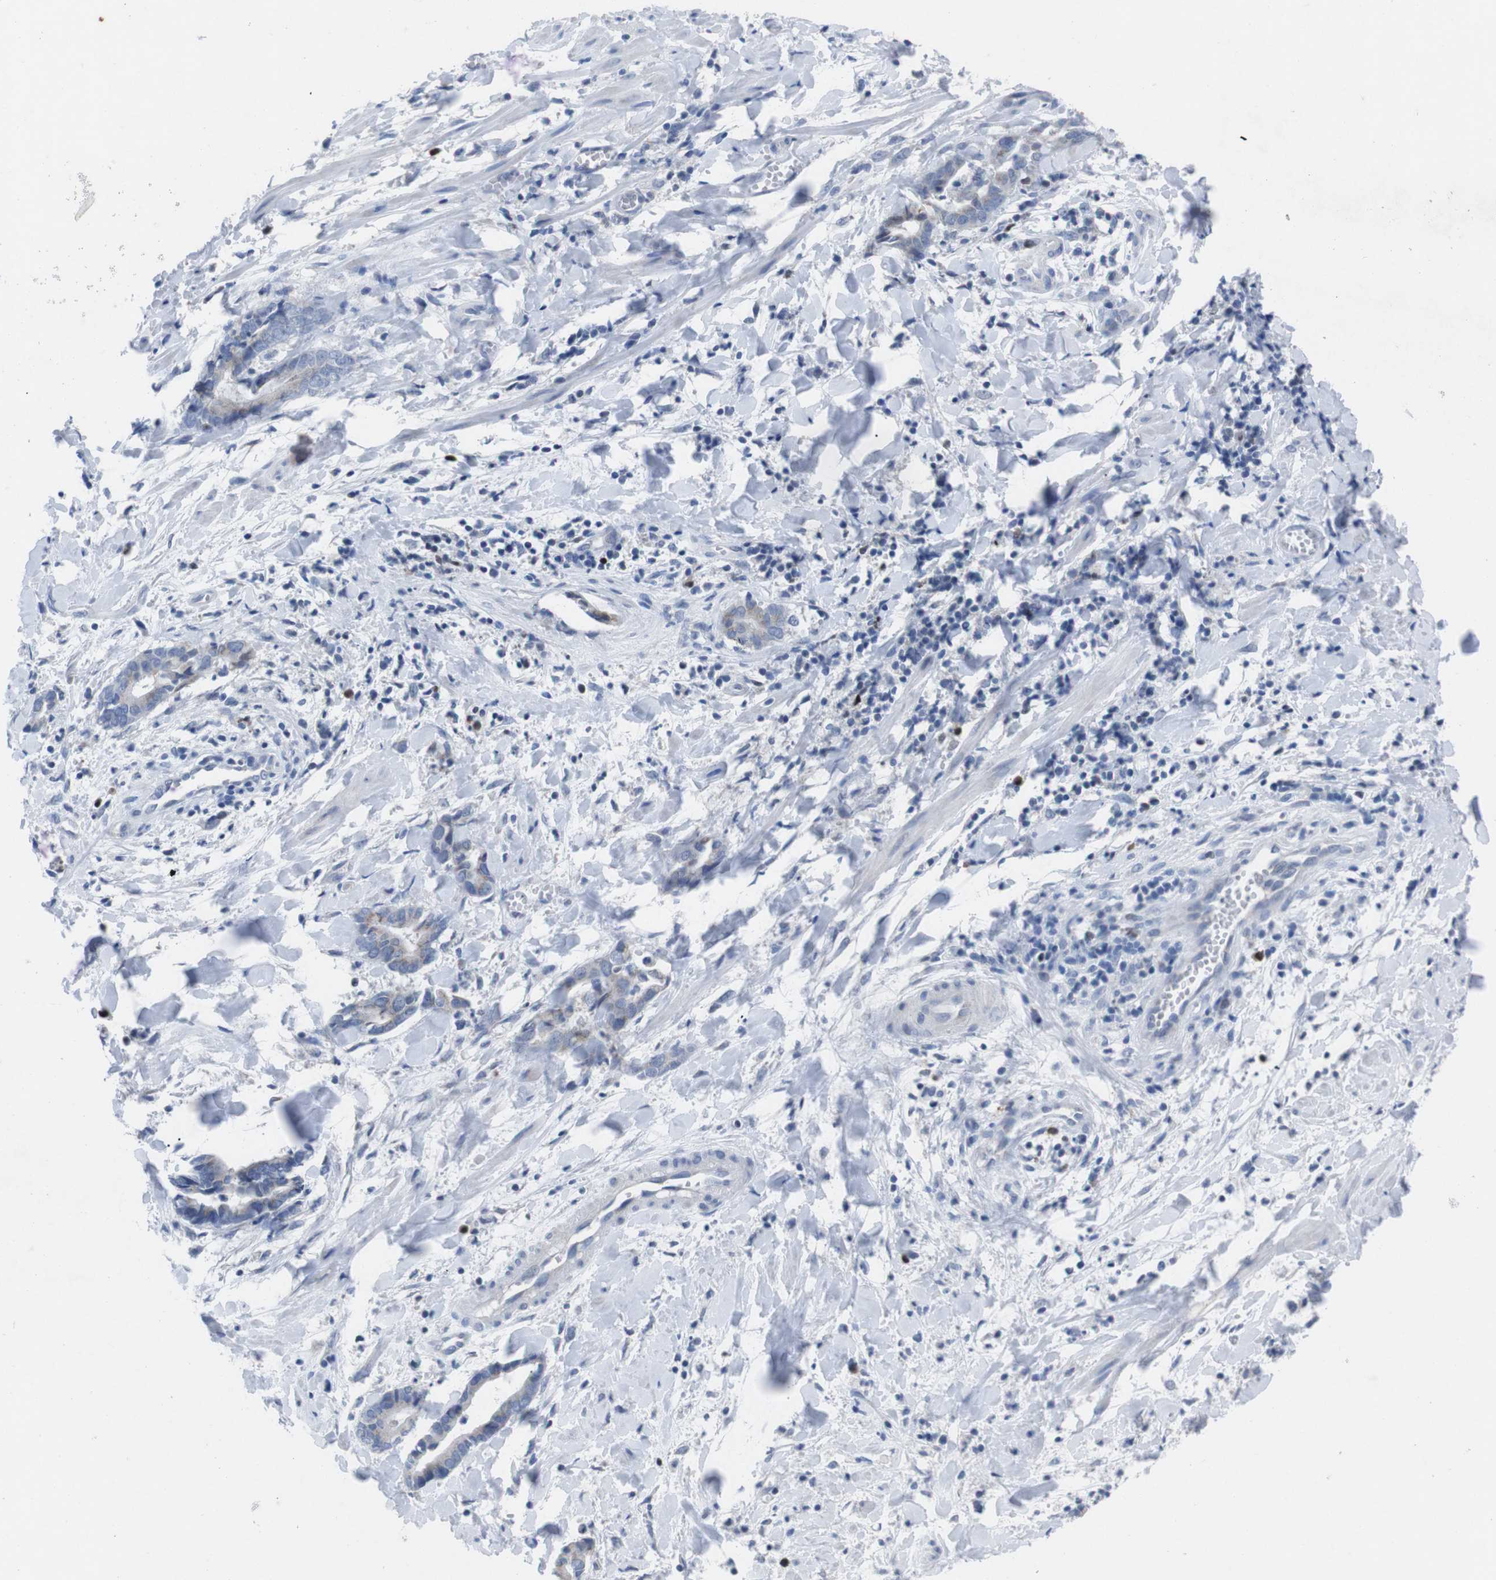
{"staining": {"intensity": "negative", "quantity": "none", "location": "none"}, "tissue": "cervical cancer", "cell_type": "Tumor cells", "image_type": "cancer", "snomed": [{"axis": "morphology", "description": "Adenocarcinoma, NOS"}, {"axis": "topography", "description": "Cervix"}], "caption": "Tumor cells show no significant positivity in adenocarcinoma (cervical).", "gene": "IRF4", "patient": {"sex": "female", "age": 44}}